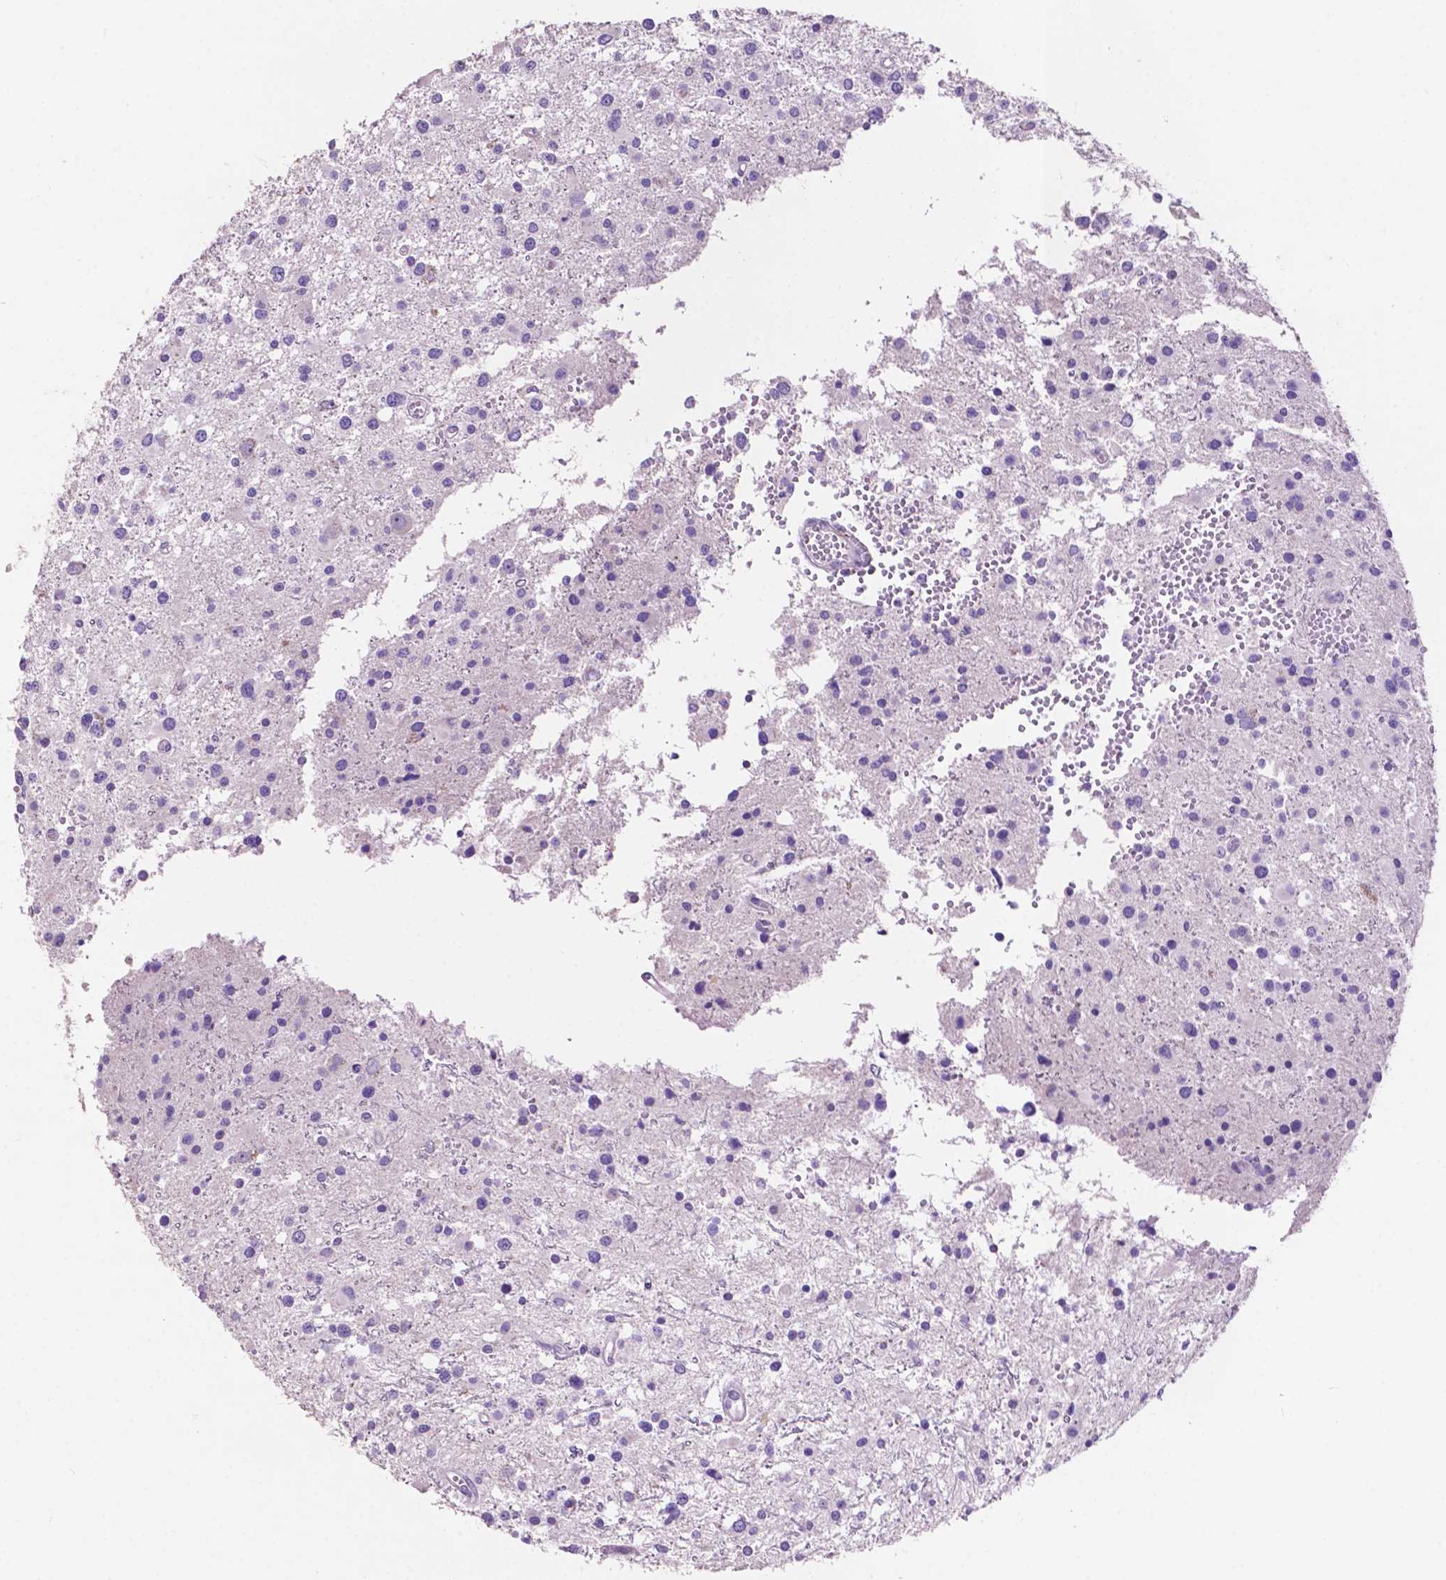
{"staining": {"intensity": "negative", "quantity": "none", "location": "none"}, "tissue": "glioma", "cell_type": "Tumor cells", "image_type": "cancer", "snomed": [{"axis": "morphology", "description": "Glioma, malignant, High grade"}, {"axis": "topography", "description": "Brain"}], "caption": "The histopathology image shows no staining of tumor cells in glioma. The staining was performed using DAB to visualize the protein expression in brown, while the nuclei were stained in blue with hematoxylin (Magnification: 20x).", "gene": "CLDN17", "patient": {"sex": "male", "age": 54}}